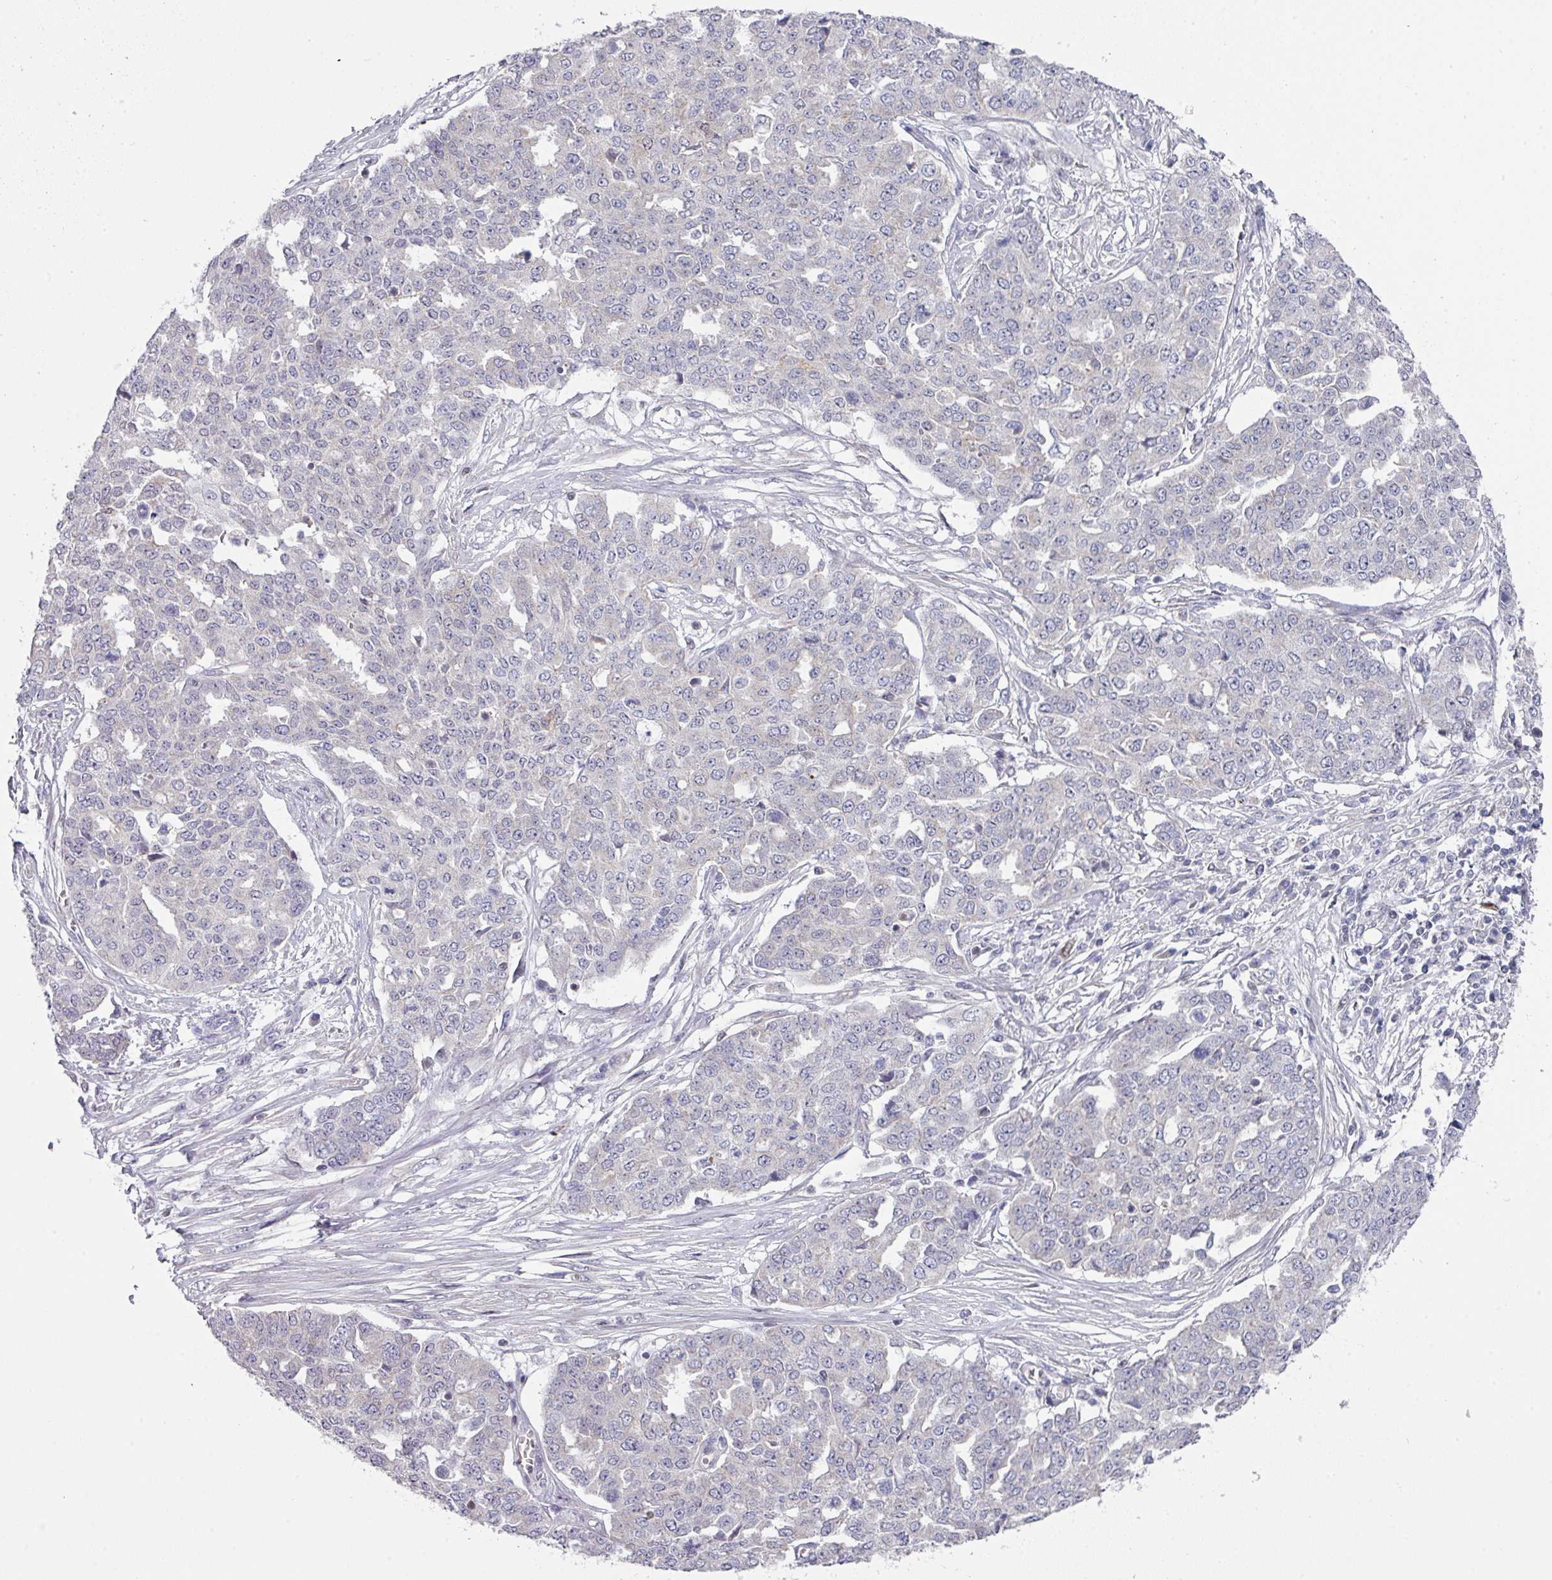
{"staining": {"intensity": "negative", "quantity": "none", "location": "none"}, "tissue": "ovarian cancer", "cell_type": "Tumor cells", "image_type": "cancer", "snomed": [{"axis": "morphology", "description": "Cystadenocarcinoma, serous, NOS"}, {"axis": "topography", "description": "Soft tissue"}, {"axis": "topography", "description": "Ovary"}], "caption": "This image is of ovarian serous cystadenocarcinoma stained with immunohistochemistry (IHC) to label a protein in brown with the nuclei are counter-stained blue. There is no staining in tumor cells.", "gene": "DCAF12L2", "patient": {"sex": "female", "age": 57}}